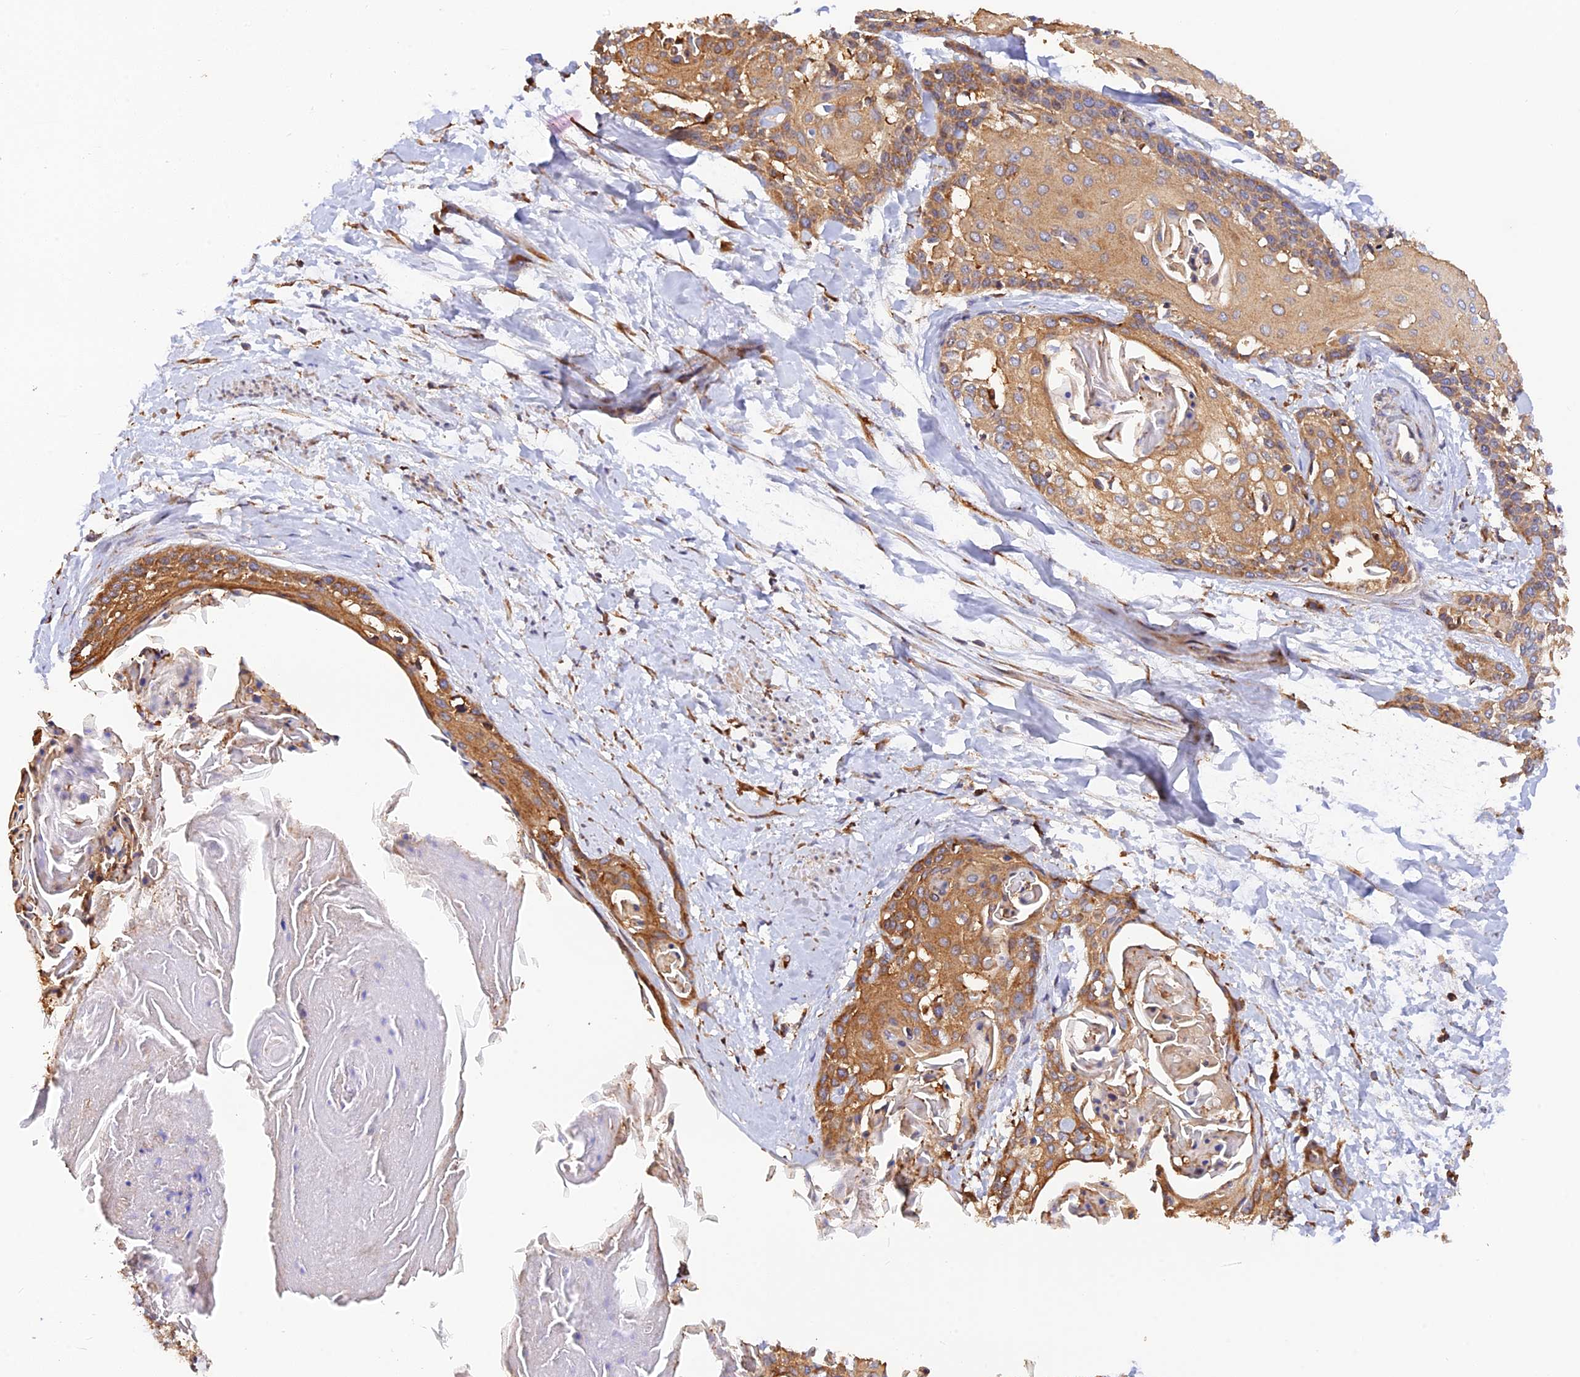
{"staining": {"intensity": "moderate", "quantity": ">75%", "location": "cytoplasmic/membranous"}, "tissue": "cervical cancer", "cell_type": "Tumor cells", "image_type": "cancer", "snomed": [{"axis": "morphology", "description": "Squamous cell carcinoma, NOS"}, {"axis": "topography", "description": "Cervix"}], "caption": "Cervical cancer (squamous cell carcinoma) tissue displays moderate cytoplasmic/membranous staining in approximately >75% of tumor cells The staining is performed using DAB (3,3'-diaminobenzidine) brown chromogen to label protein expression. The nuclei are counter-stained blue using hematoxylin.", "gene": "RPL5", "patient": {"sex": "female", "age": 57}}